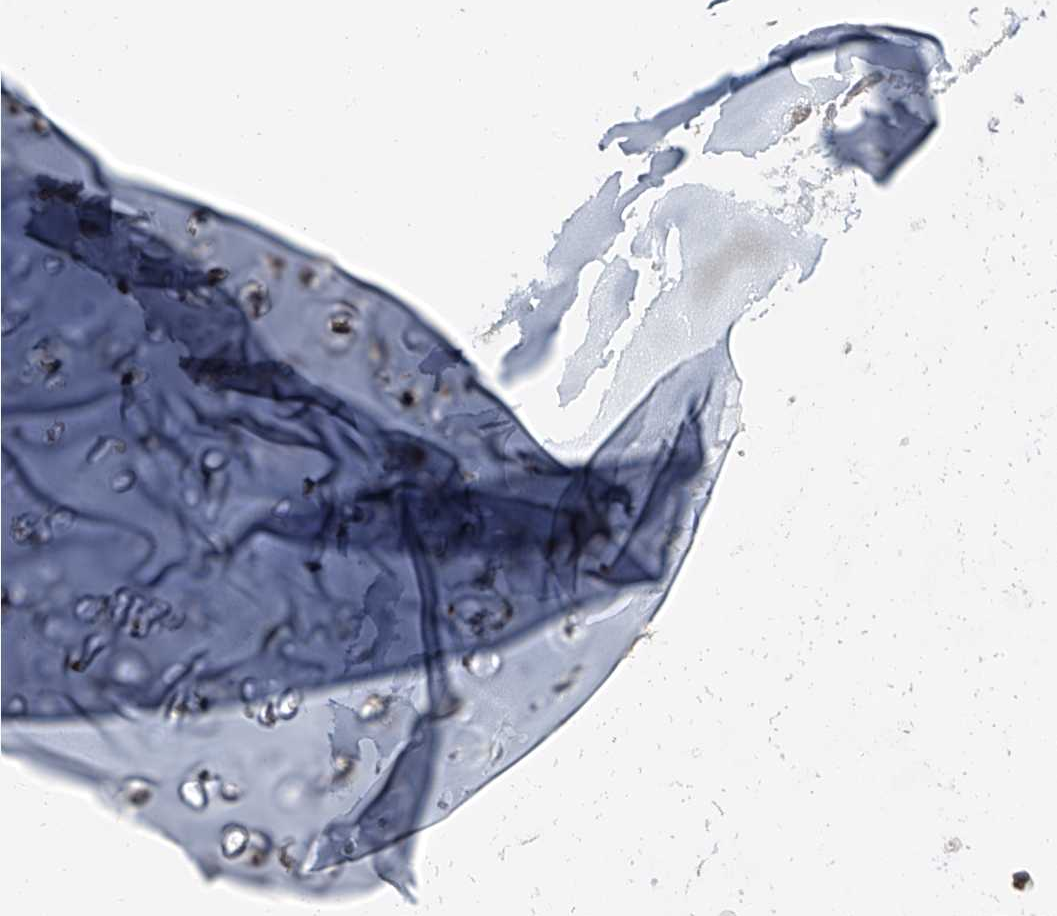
{"staining": {"intensity": "weak", "quantity": ">75%", "location": "cytoplasmic/membranous"}, "tissue": "adipose tissue", "cell_type": "Adipocytes", "image_type": "normal", "snomed": [{"axis": "morphology", "description": "Normal tissue, NOS"}, {"axis": "morphology", "description": "Basal cell carcinoma"}, {"axis": "topography", "description": "Cartilage tissue"}, {"axis": "topography", "description": "Nasopharynx"}, {"axis": "topography", "description": "Oral tissue"}], "caption": "Adipose tissue stained with a brown dye reveals weak cytoplasmic/membranous positive staining in approximately >75% of adipocytes.", "gene": "CHRNA7", "patient": {"sex": "female", "age": 77}}